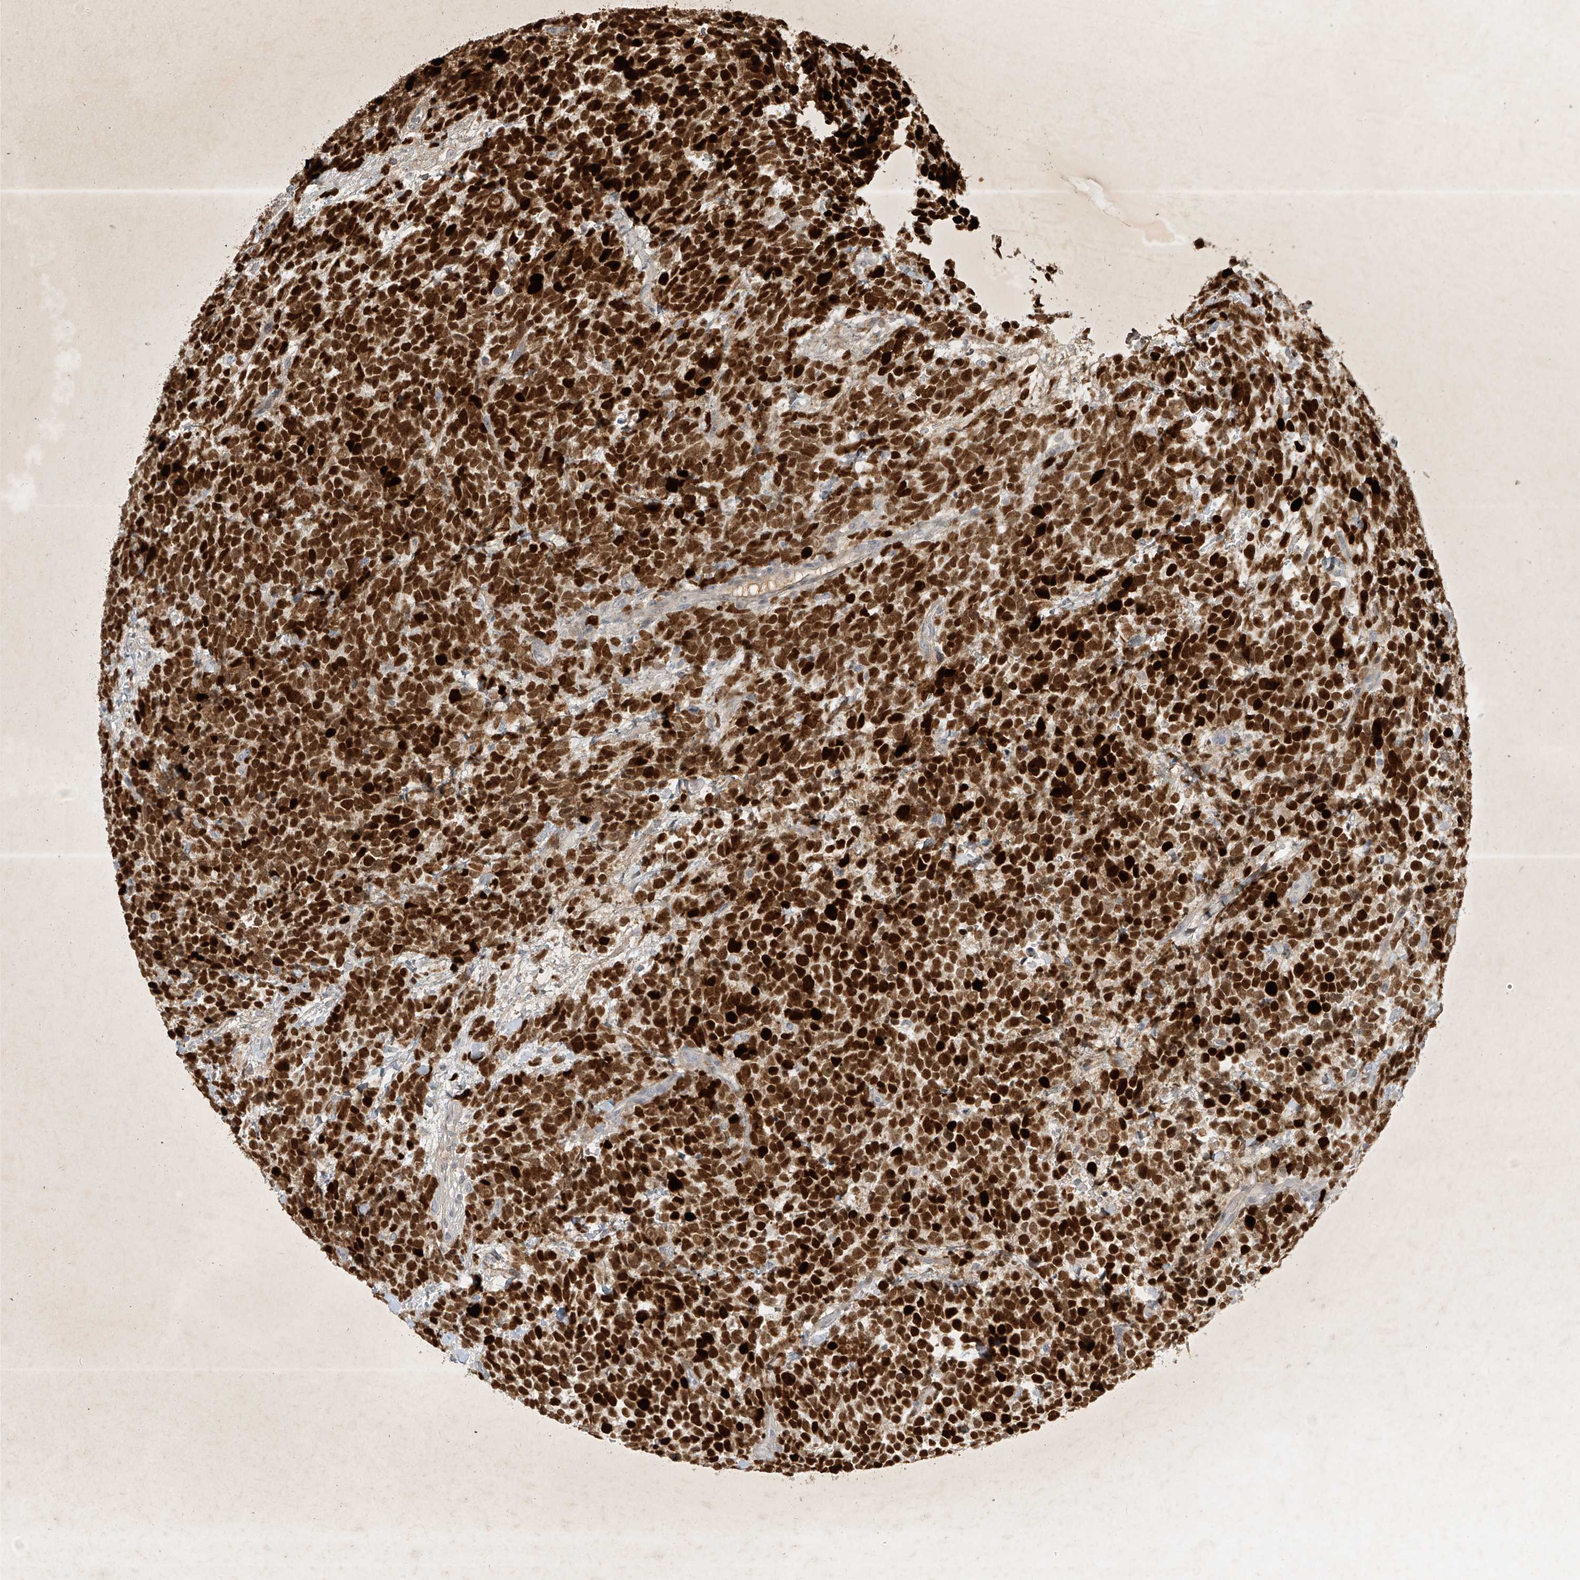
{"staining": {"intensity": "strong", "quantity": ">75%", "location": "nuclear"}, "tissue": "urothelial cancer", "cell_type": "Tumor cells", "image_type": "cancer", "snomed": [{"axis": "morphology", "description": "Urothelial carcinoma, High grade"}, {"axis": "topography", "description": "Urinary bladder"}], "caption": "This micrograph shows urothelial carcinoma (high-grade) stained with IHC to label a protein in brown. The nuclear of tumor cells show strong positivity for the protein. Nuclei are counter-stained blue.", "gene": "SAMD15", "patient": {"sex": "female", "age": 82}}